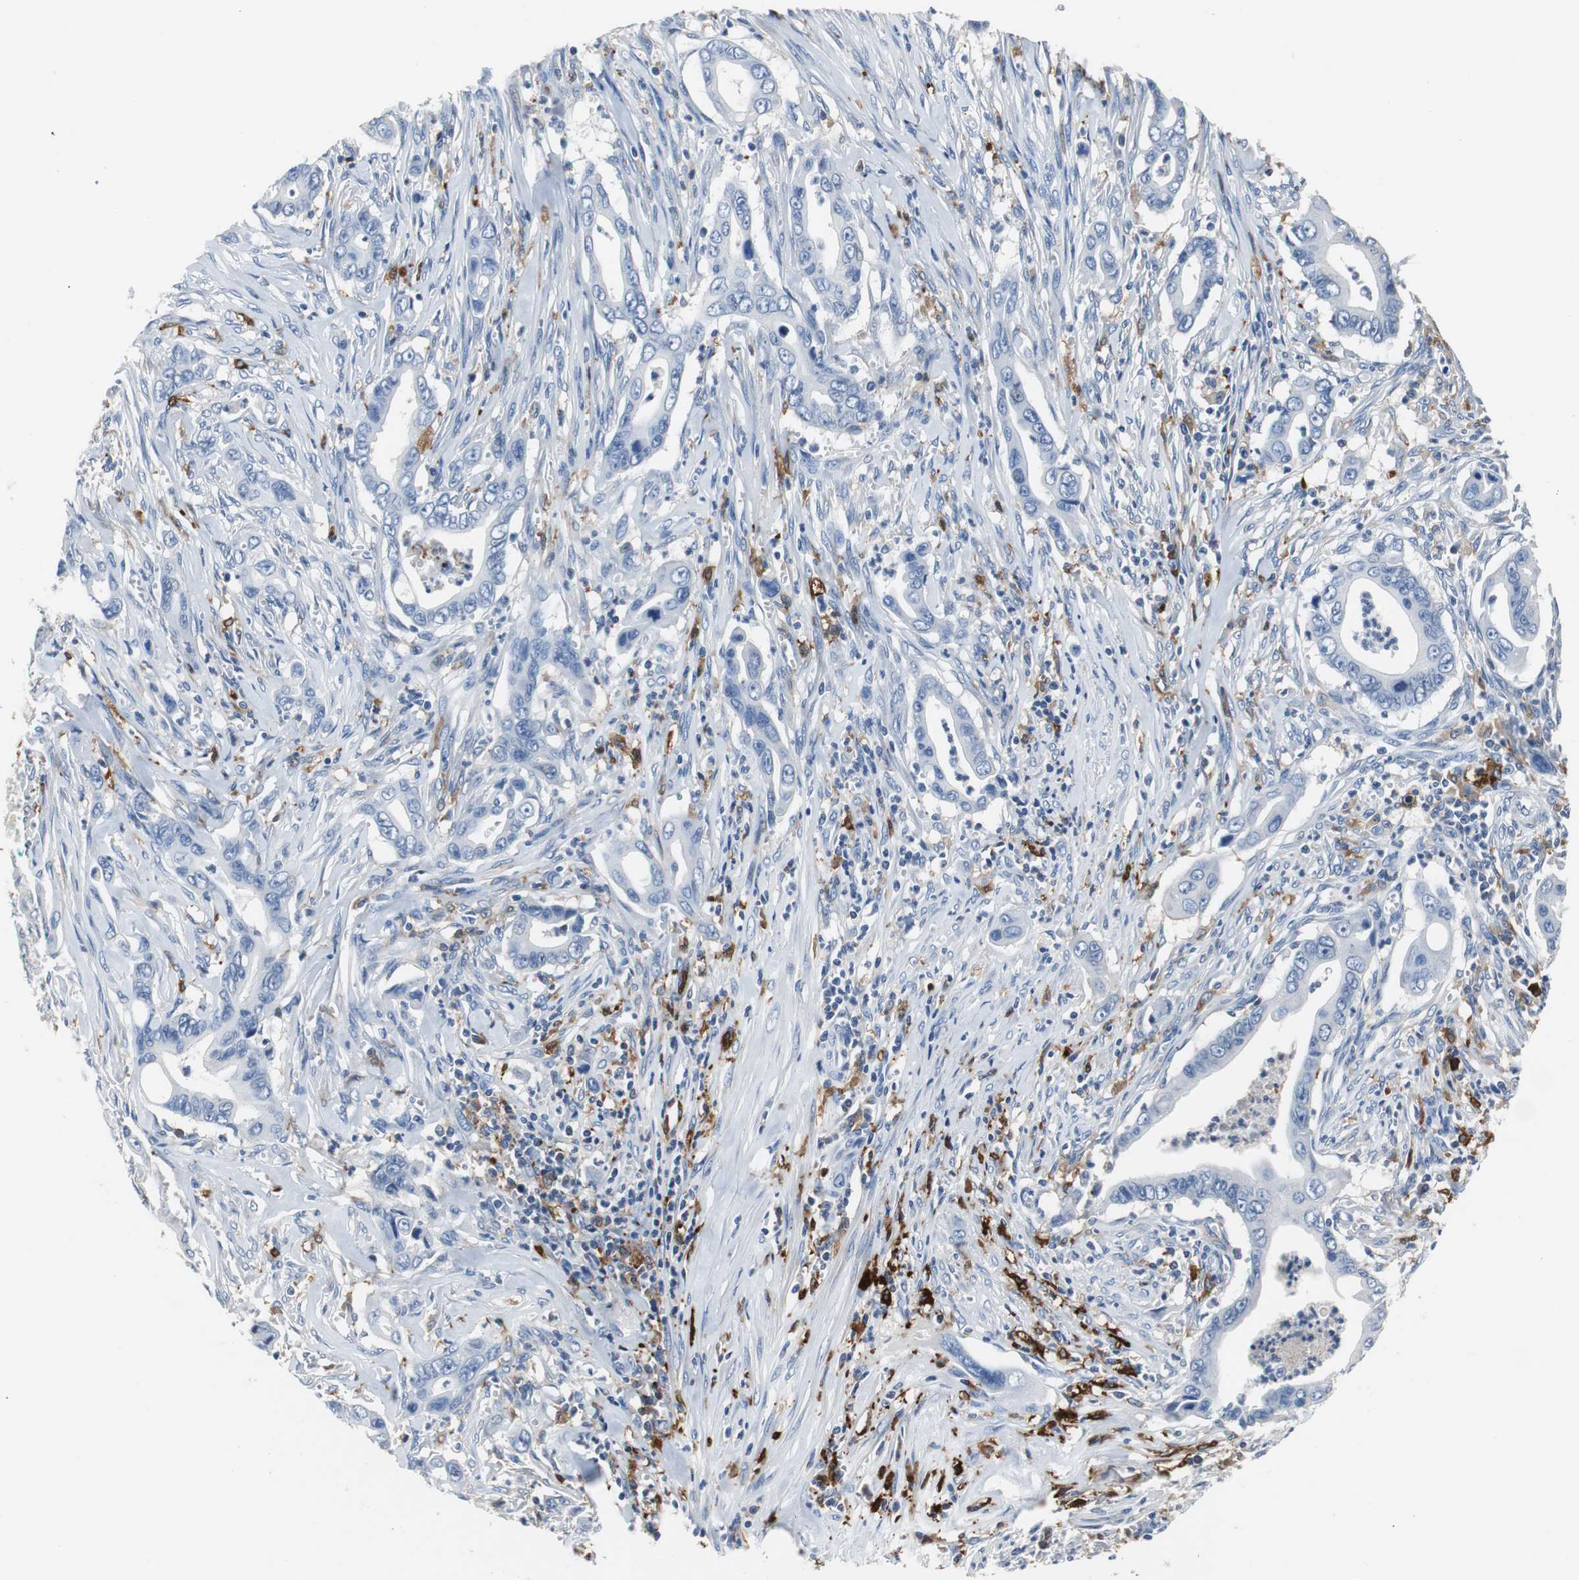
{"staining": {"intensity": "negative", "quantity": "none", "location": "none"}, "tissue": "pancreatic cancer", "cell_type": "Tumor cells", "image_type": "cancer", "snomed": [{"axis": "morphology", "description": "Adenocarcinoma, NOS"}, {"axis": "topography", "description": "Pancreas"}], "caption": "Pancreatic cancer (adenocarcinoma) was stained to show a protein in brown. There is no significant expression in tumor cells.", "gene": "PI15", "patient": {"sex": "male", "age": 59}}